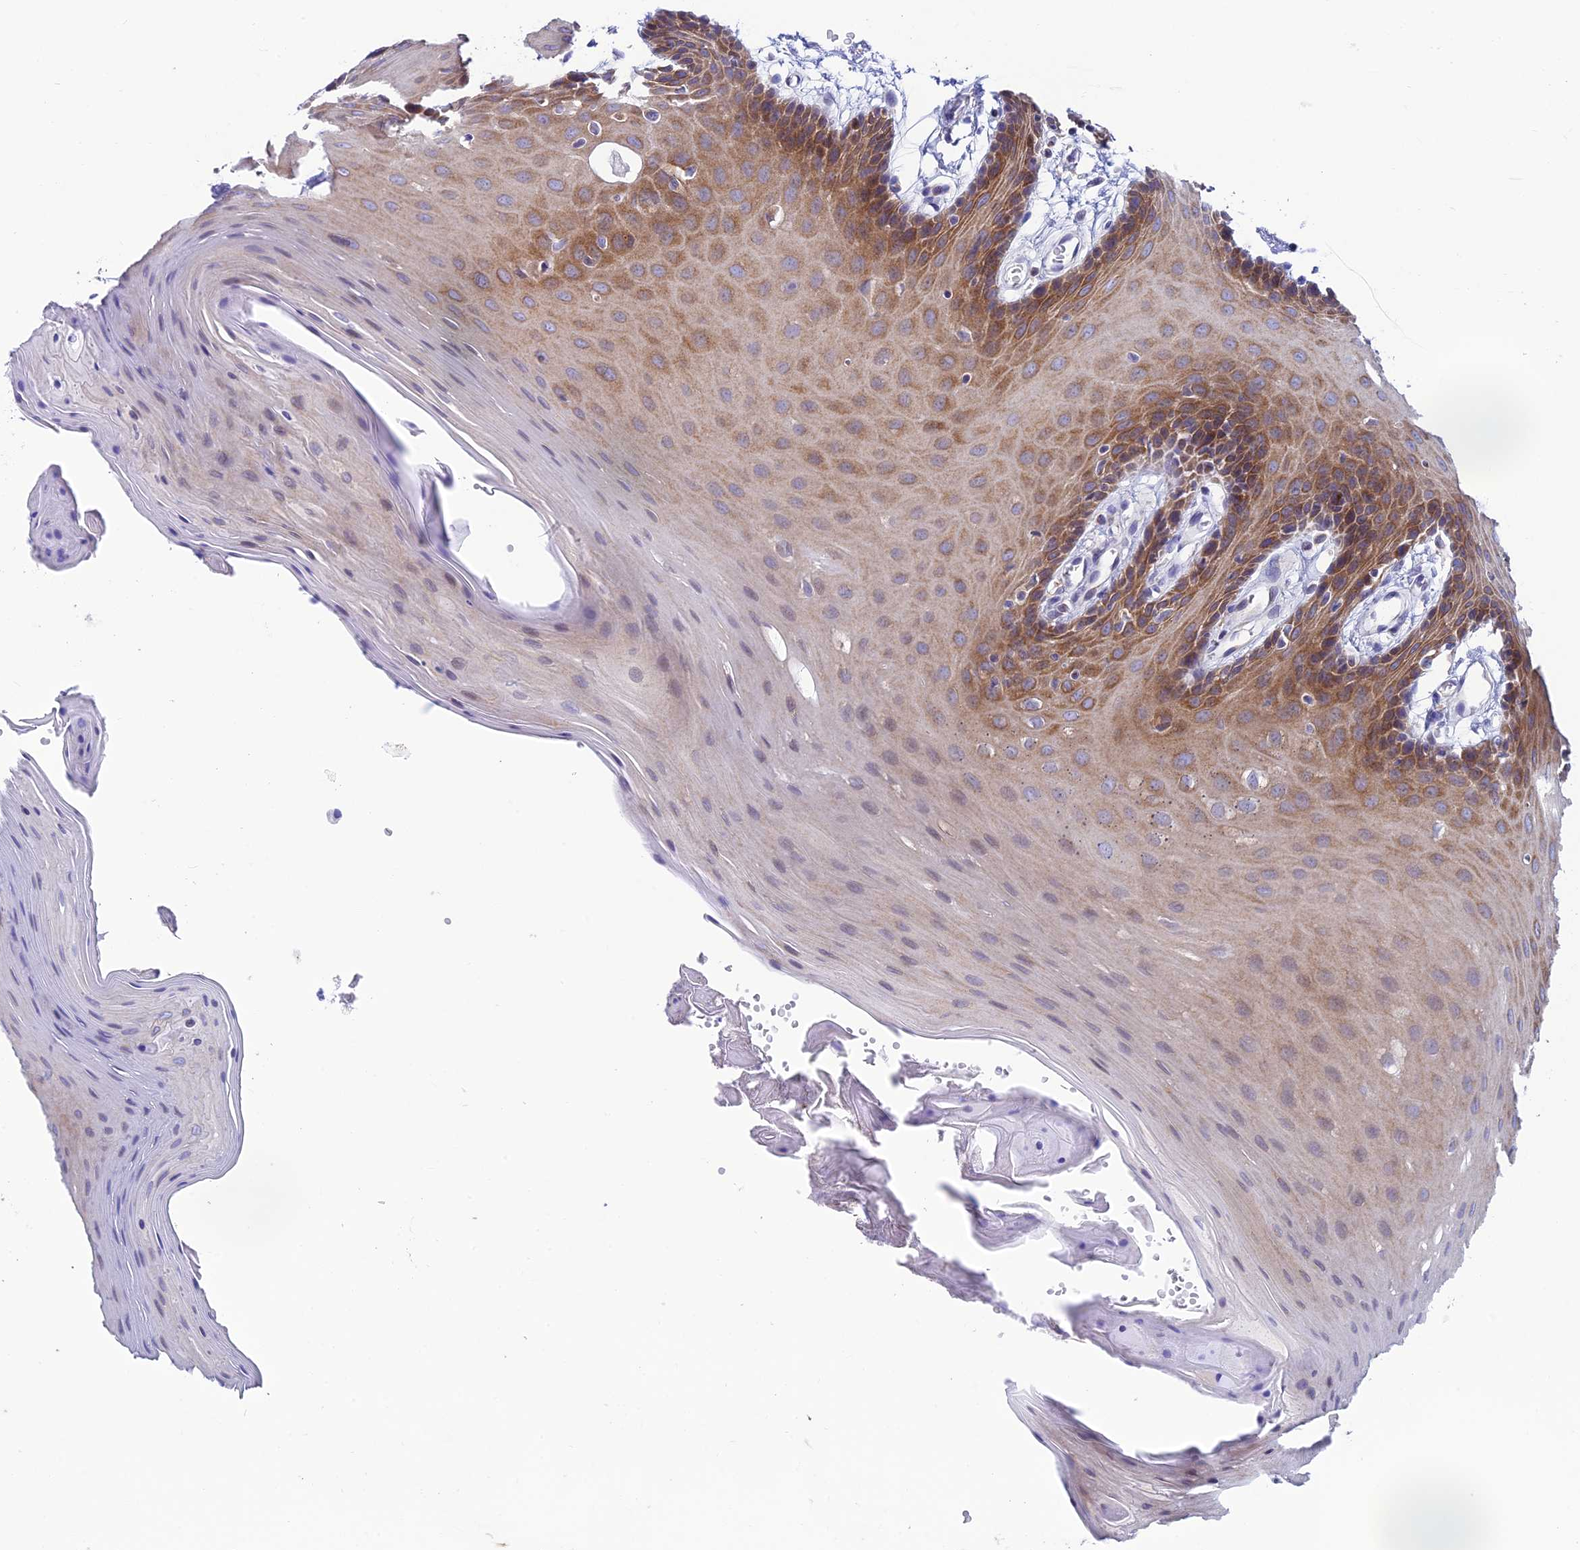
{"staining": {"intensity": "moderate", "quantity": ">75%", "location": "cytoplasmic/membranous"}, "tissue": "oral mucosa", "cell_type": "Squamous epithelial cells", "image_type": "normal", "snomed": [{"axis": "morphology", "description": "Normal tissue, NOS"}, {"axis": "morphology", "description": "Squamous cell carcinoma, NOS"}, {"axis": "topography", "description": "Skeletal muscle"}, {"axis": "topography", "description": "Oral tissue"}, {"axis": "topography", "description": "Salivary gland"}, {"axis": "topography", "description": "Head-Neck"}], "caption": "Immunohistochemical staining of unremarkable oral mucosa shows >75% levels of moderate cytoplasmic/membranous protein expression in approximately >75% of squamous epithelial cells.", "gene": "REEP4", "patient": {"sex": "male", "age": 54}}